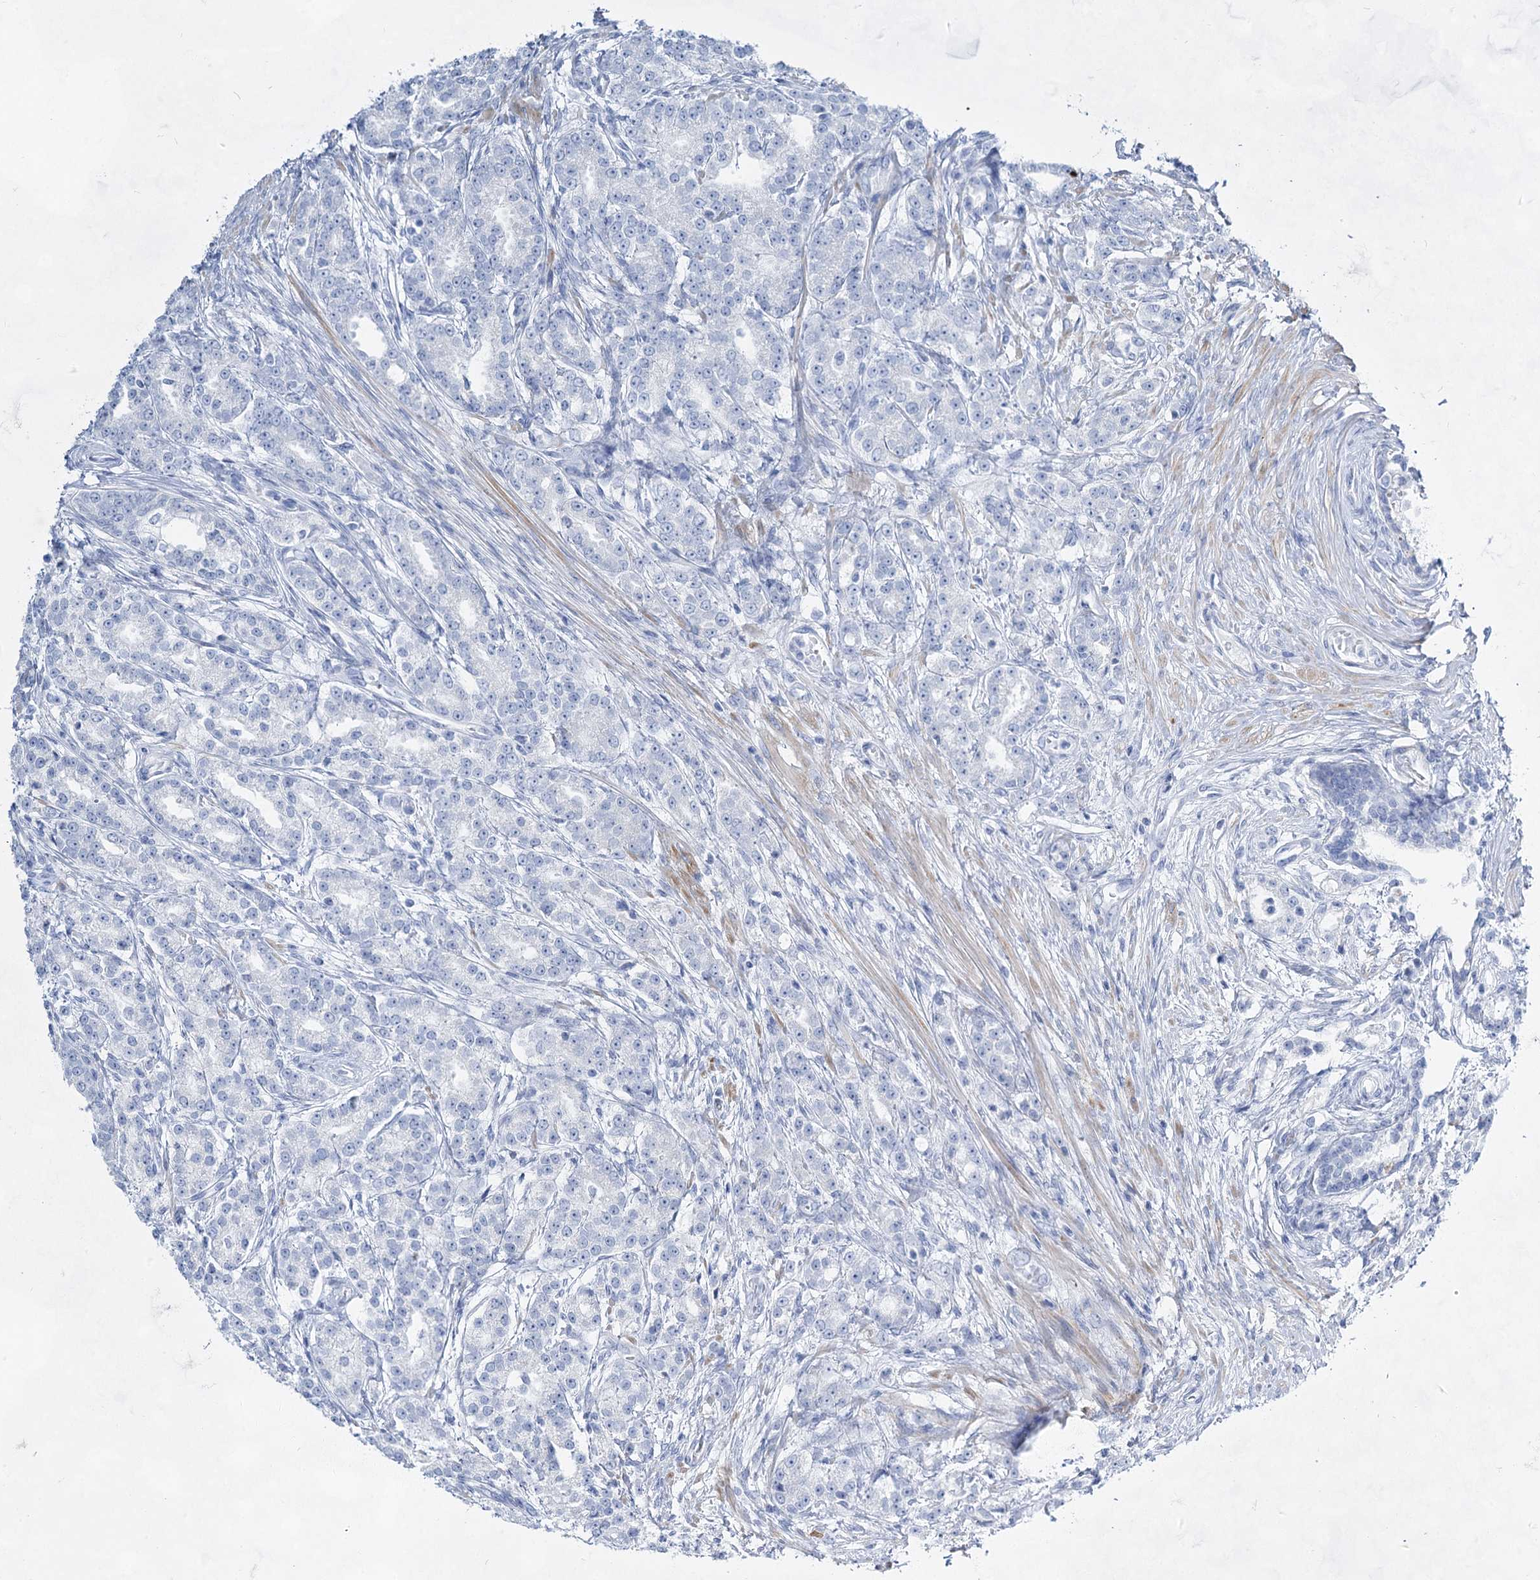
{"staining": {"intensity": "negative", "quantity": "none", "location": "none"}, "tissue": "prostate cancer", "cell_type": "Tumor cells", "image_type": "cancer", "snomed": [{"axis": "morphology", "description": "Adenocarcinoma, High grade"}, {"axis": "topography", "description": "Prostate"}], "caption": "High power microscopy micrograph of an IHC histopathology image of prostate cancer, revealing no significant staining in tumor cells. (DAB IHC, high magnification).", "gene": "ACRV1", "patient": {"sex": "male", "age": 69}}